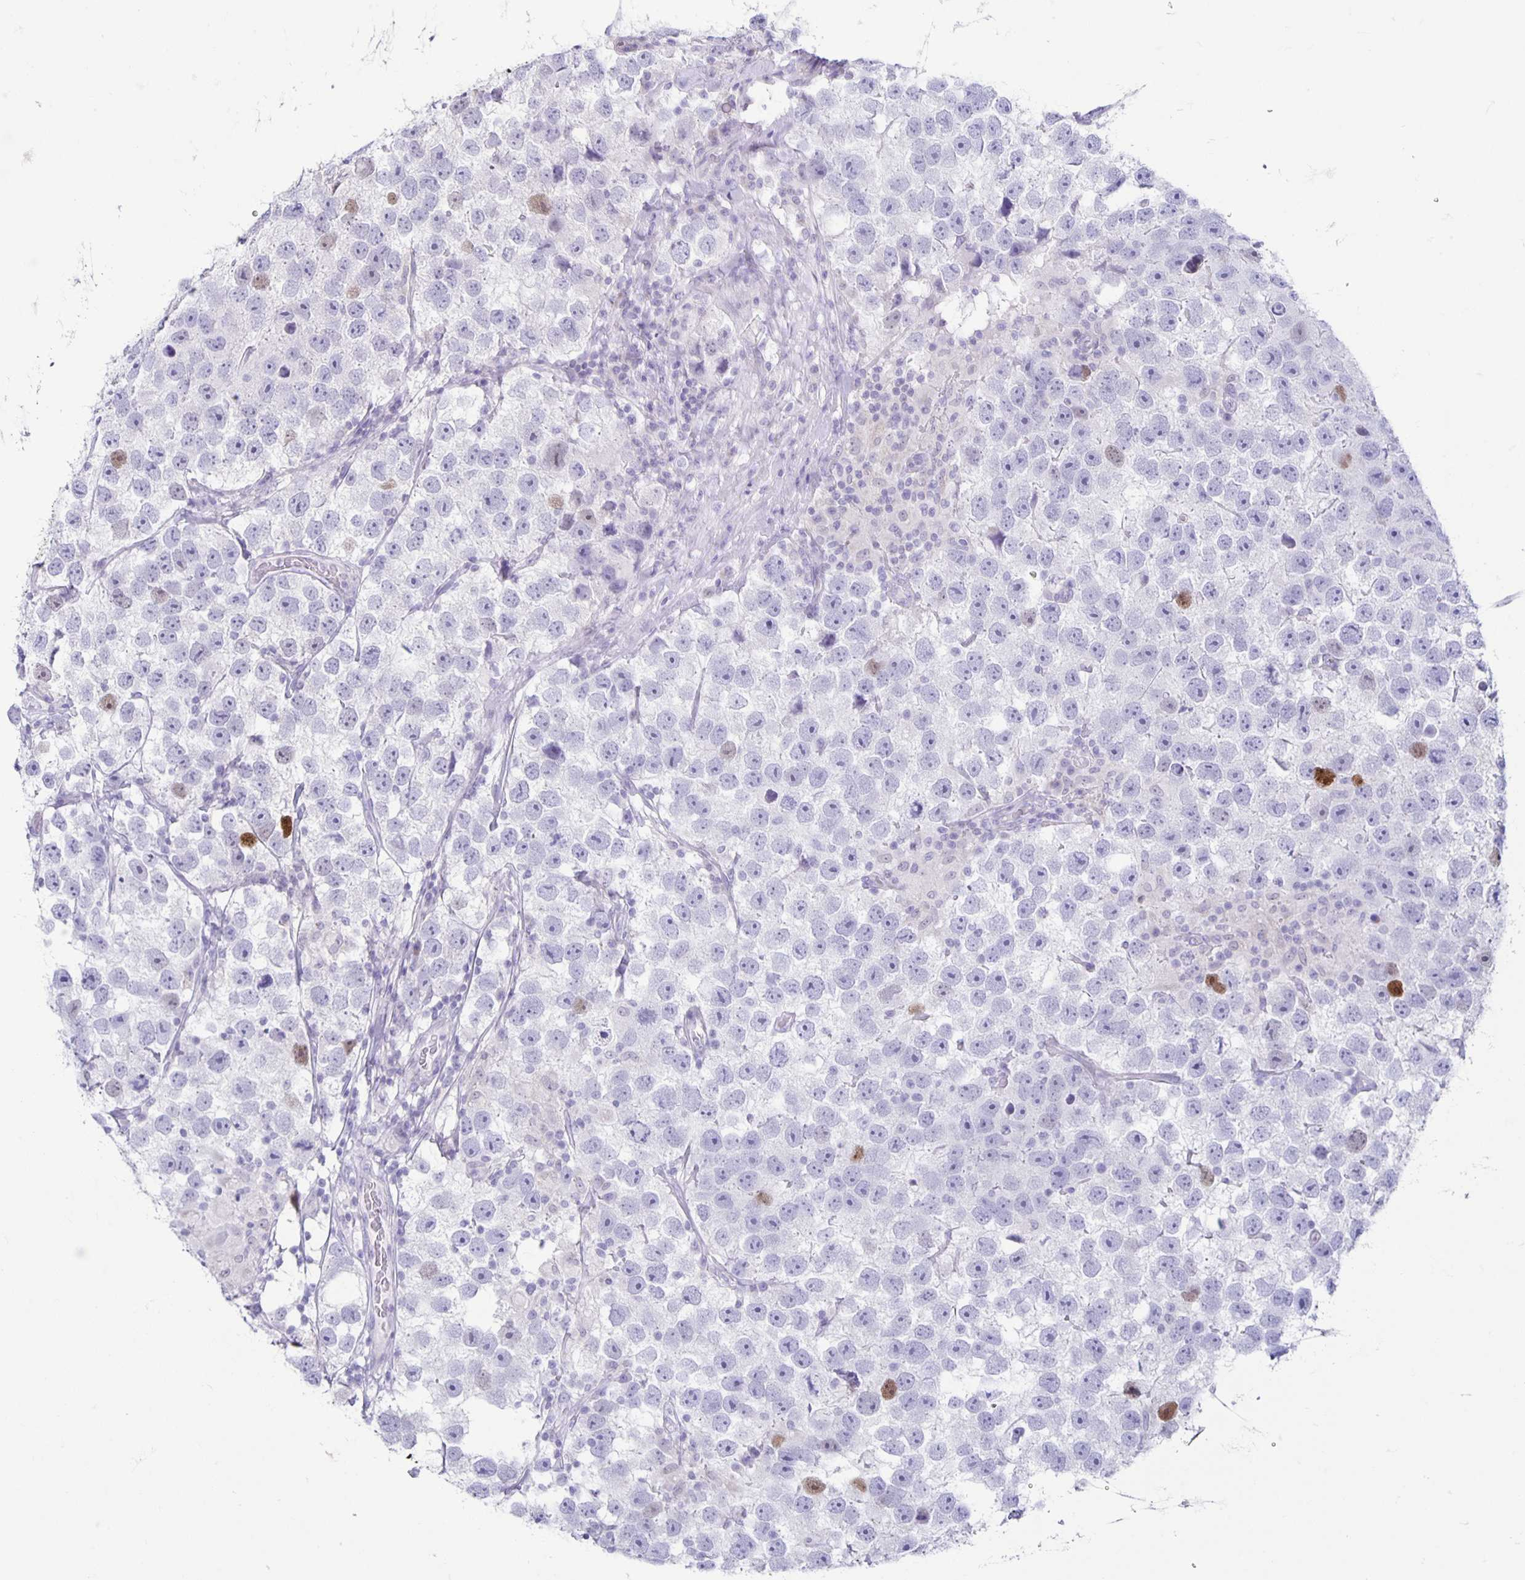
{"staining": {"intensity": "moderate", "quantity": "<25%", "location": "nuclear"}, "tissue": "testis cancer", "cell_type": "Tumor cells", "image_type": "cancer", "snomed": [{"axis": "morphology", "description": "Seminoma, NOS"}, {"axis": "topography", "description": "Testis"}], "caption": "The micrograph demonstrates staining of testis cancer, revealing moderate nuclear protein expression (brown color) within tumor cells.", "gene": "CT45A5", "patient": {"sex": "male", "age": 26}}